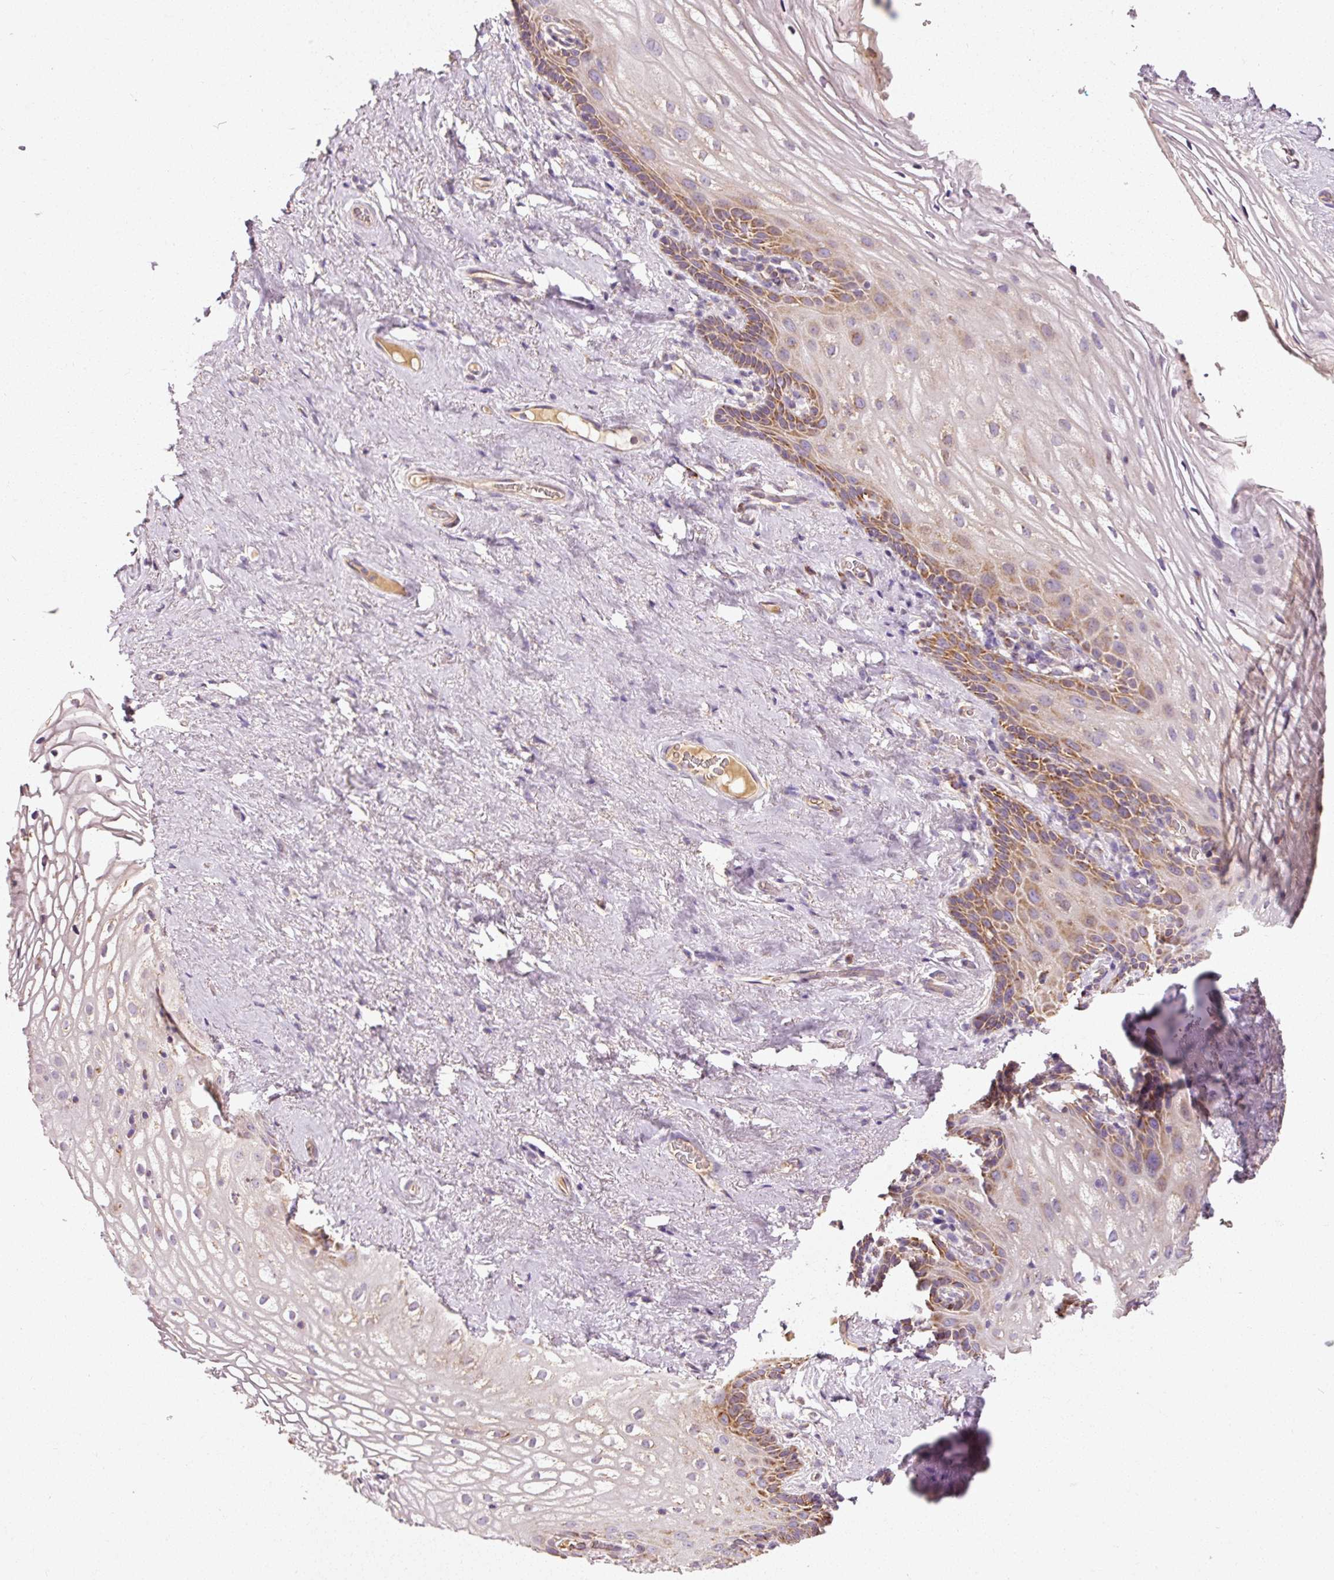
{"staining": {"intensity": "moderate", "quantity": ">75%", "location": "cytoplasmic/membranous"}, "tissue": "vagina", "cell_type": "Squamous epithelial cells", "image_type": "normal", "snomed": [{"axis": "morphology", "description": "Normal tissue, NOS"}, {"axis": "topography", "description": "Vagina"}, {"axis": "topography", "description": "Peripheral nerve tissue"}], "caption": "Protein analysis of benign vagina reveals moderate cytoplasmic/membranous staining in approximately >75% of squamous epithelial cells.", "gene": "NDUFB4", "patient": {"sex": "female", "age": 71}}